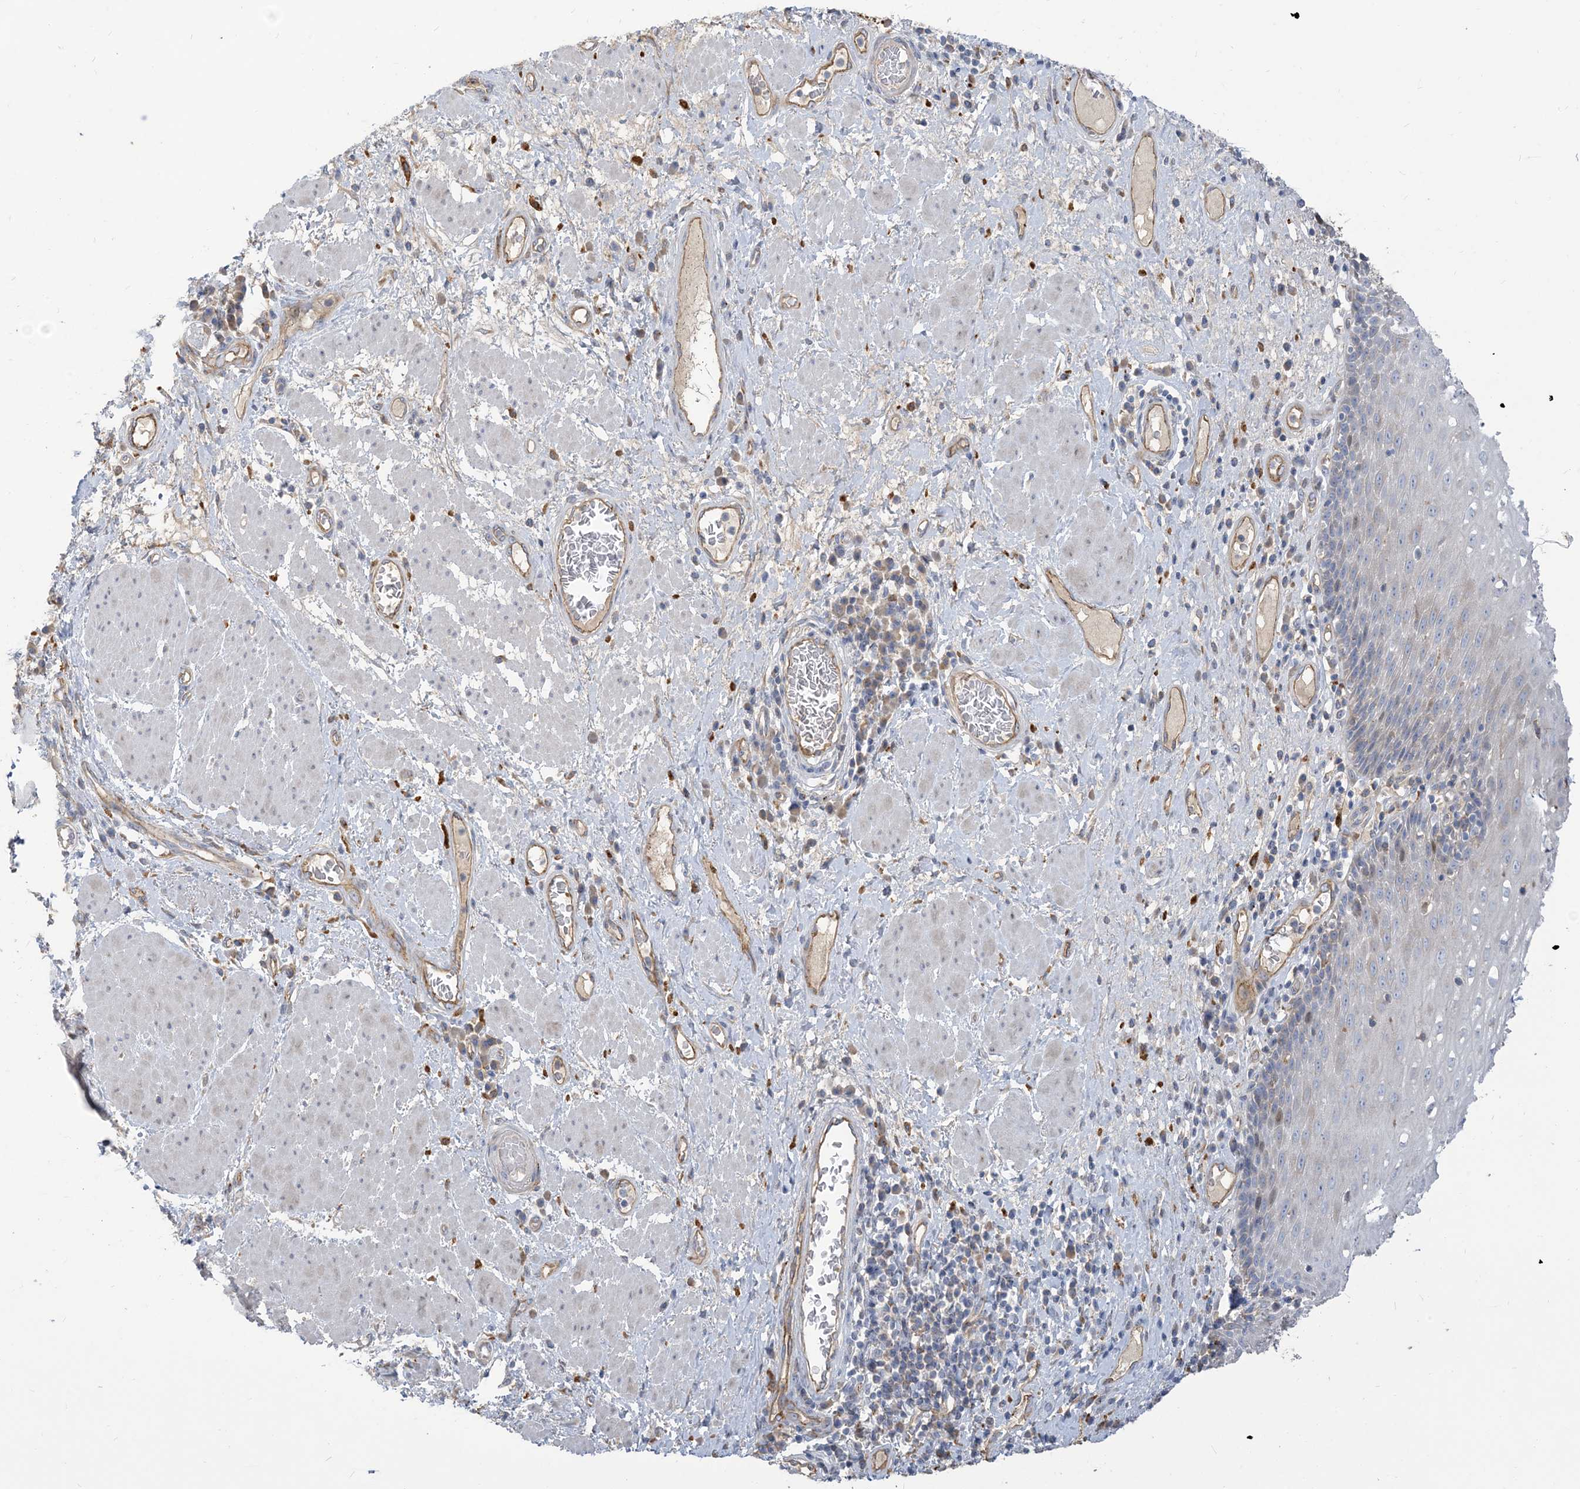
{"staining": {"intensity": "moderate", "quantity": "<25%", "location": "nuclear"}, "tissue": "esophagus", "cell_type": "Squamous epithelial cells", "image_type": "normal", "snomed": [{"axis": "morphology", "description": "Normal tissue, NOS"}, {"axis": "morphology", "description": "Adenocarcinoma, NOS"}, {"axis": "topography", "description": "Esophagus"}], "caption": "Immunohistochemistry image of normal human esophagus stained for a protein (brown), which demonstrates low levels of moderate nuclear positivity in approximately <25% of squamous epithelial cells.", "gene": "PEAR1", "patient": {"sex": "male", "age": 62}}